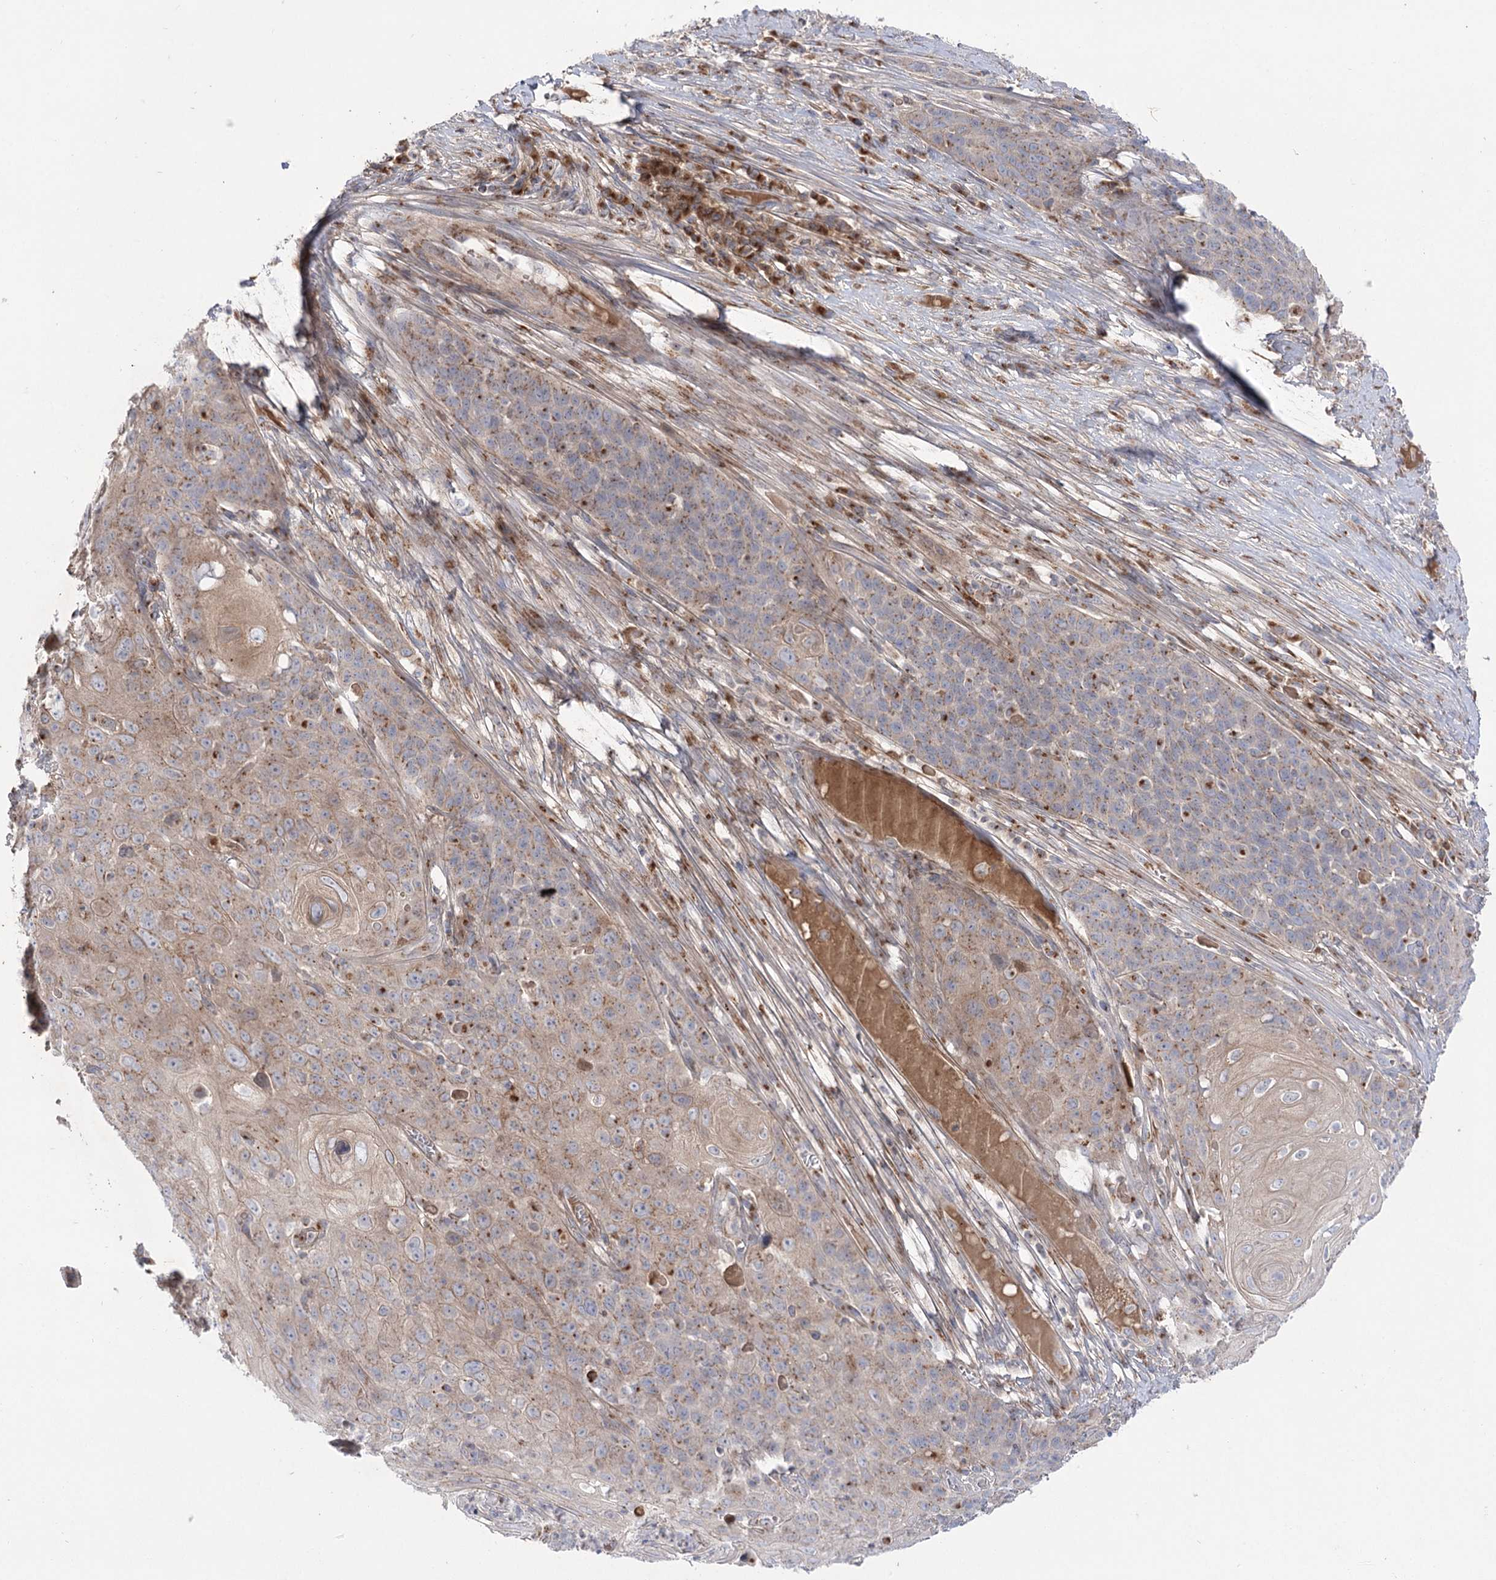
{"staining": {"intensity": "moderate", "quantity": ">75%", "location": "cytoplasmic/membranous"}, "tissue": "skin cancer", "cell_type": "Tumor cells", "image_type": "cancer", "snomed": [{"axis": "morphology", "description": "Squamous cell carcinoma, NOS"}, {"axis": "topography", "description": "Skin"}], "caption": "Protein staining of skin cancer tissue exhibits moderate cytoplasmic/membranous positivity in about >75% of tumor cells. (brown staining indicates protein expression, while blue staining denotes nuclei).", "gene": "GBF1", "patient": {"sex": "male", "age": 55}}